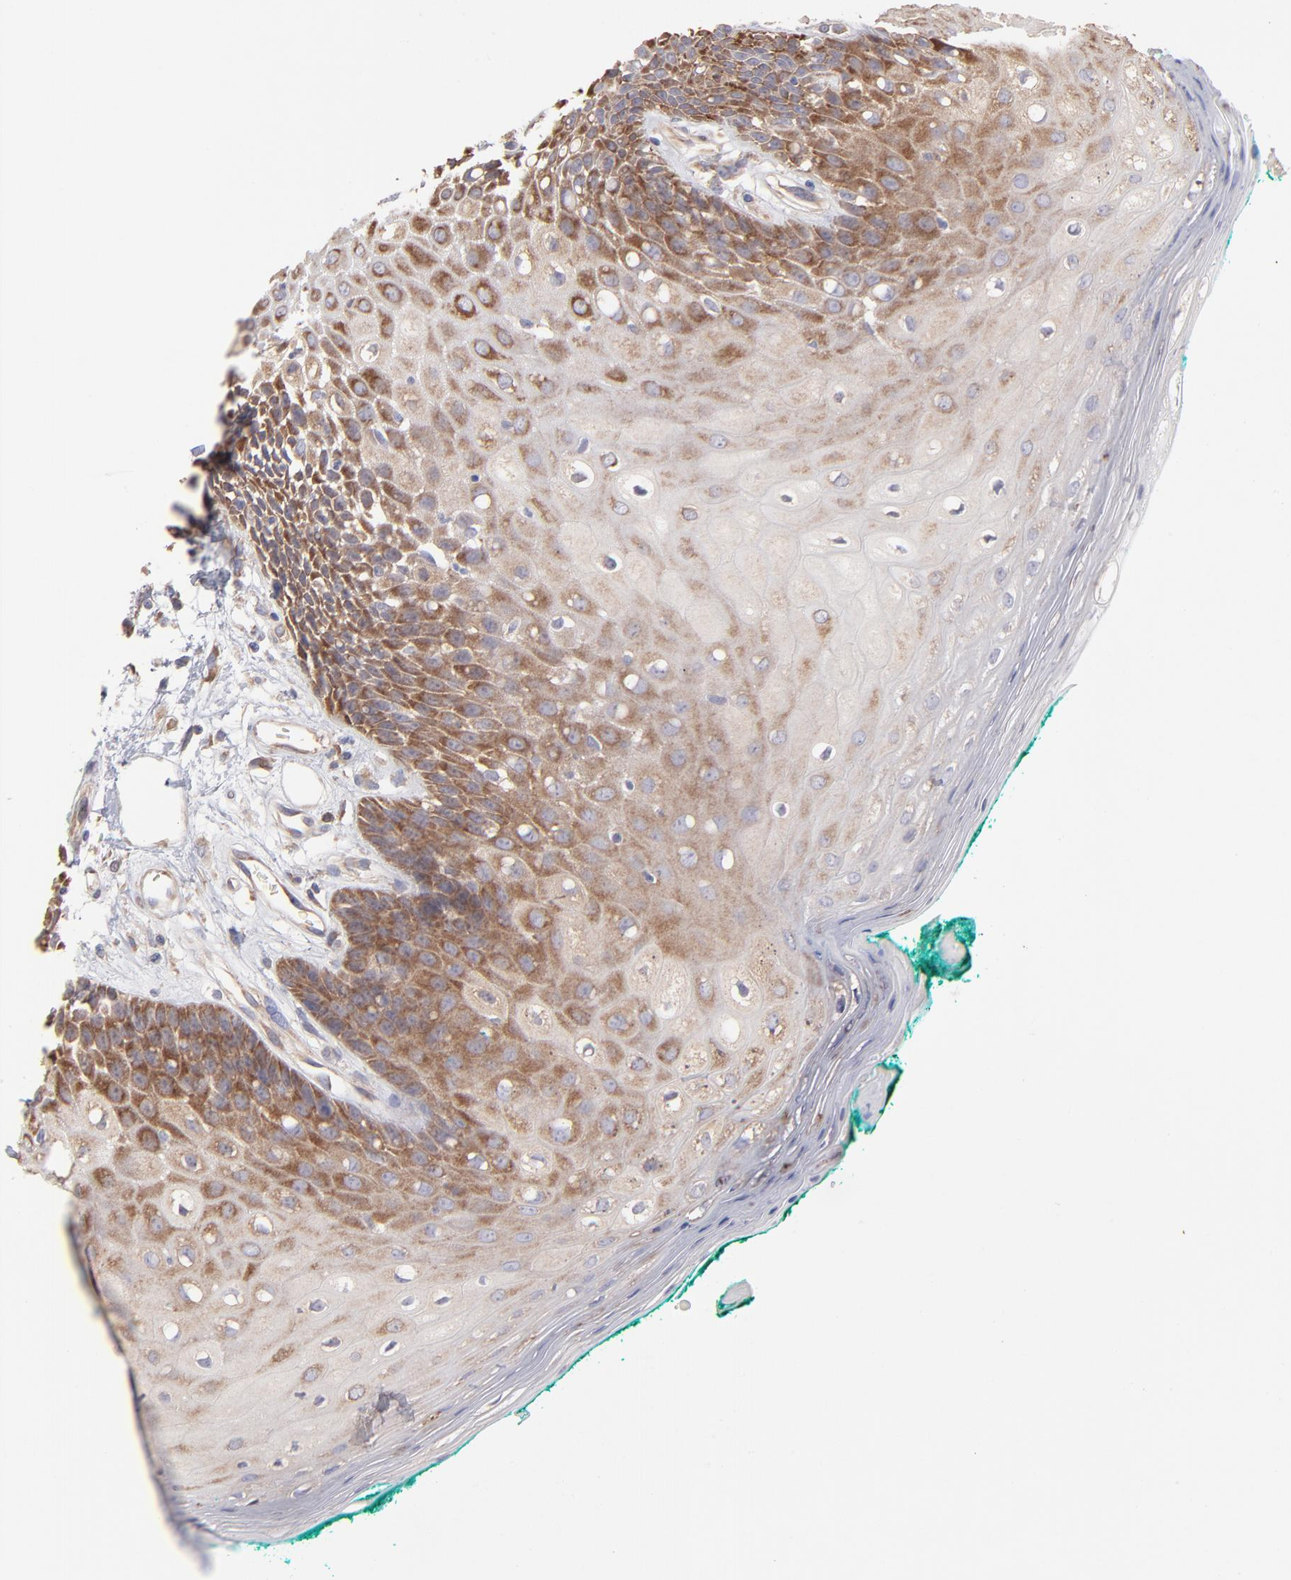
{"staining": {"intensity": "moderate", "quantity": "25%-75%", "location": "cytoplasmic/membranous"}, "tissue": "oral mucosa", "cell_type": "Squamous epithelial cells", "image_type": "normal", "snomed": [{"axis": "morphology", "description": "Normal tissue, NOS"}, {"axis": "morphology", "description": "Squamous cell carcinoma, NOS"}, {"axis": "topography", "description": "Skeletal muscle"}, {"axis": "topography", "description": "Oral tissue"}, {"axis": "topography", "description": "Head-Neck"}], "caption": "Oral mucosa stained for a protein (brown) exhibits moderate cytoplasmic/membranous positive staining in approximately 25%-75% of squamous epithelial cells.", "gene": "RPLP0", "patient": {"sex": "female", "age": 84}}